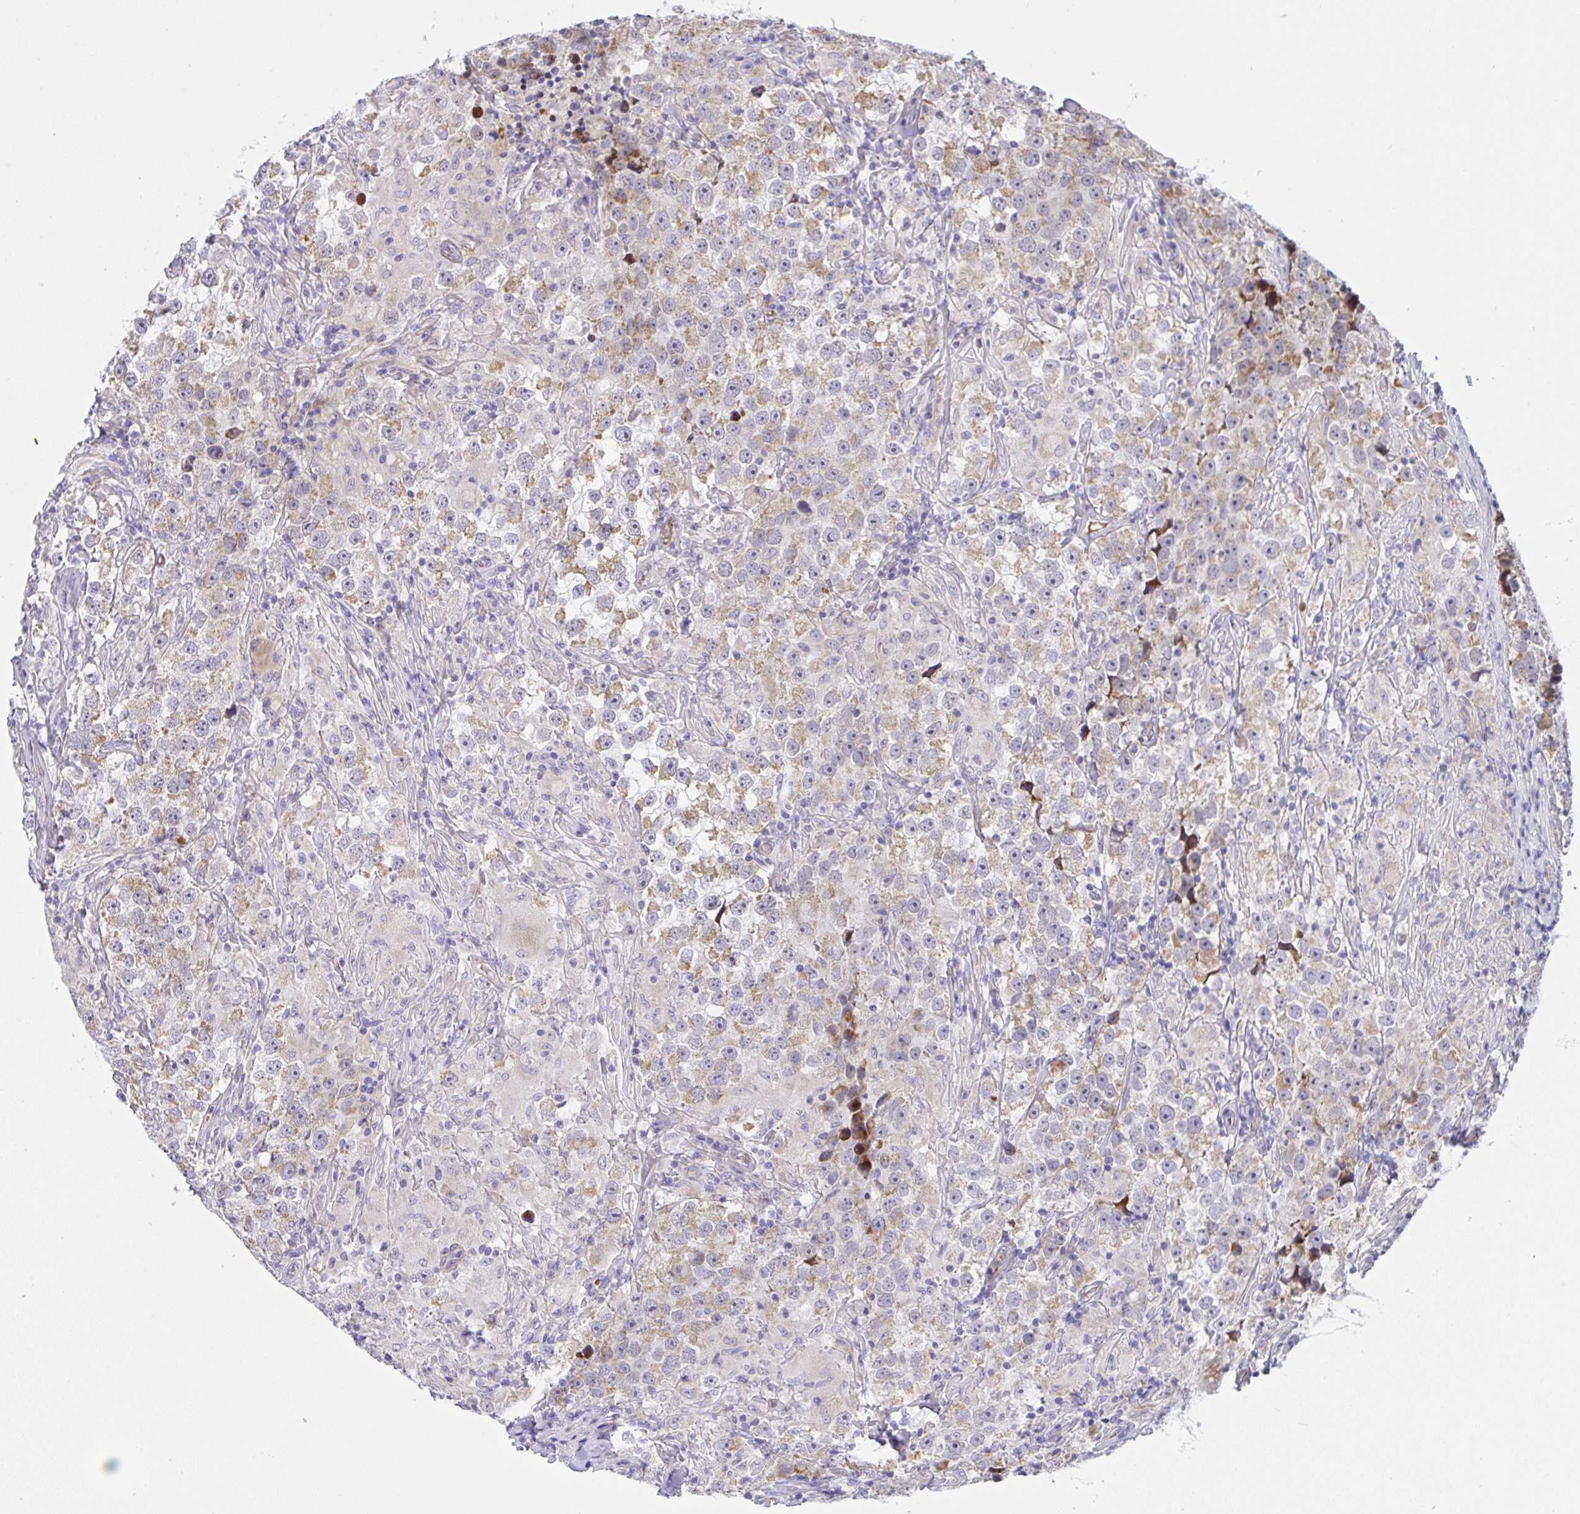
{"staining": {"intensity": "moderate", "quantity": "25%-75%", "location": "cytoplasmic/membranous"}, "tissue": "testis cancer", "cell_type": "Tumor cells", "image_type": "cancer", "snomed": [{"axis": "morphology", "description": "Seminoma, NOS"}, {"axis": "topography", "description": "Testis"}], "caption": "Tumor cells demonstrate moderate cytoplasmic/membranous expression in approximately 25%-75% of cells in testis seminoma. Immunohistochemistry stains the protein of interest in brown and the nuclei are stained blue.", "gene": "NTN1", "patient": {"sex": "male", "age": 46}}